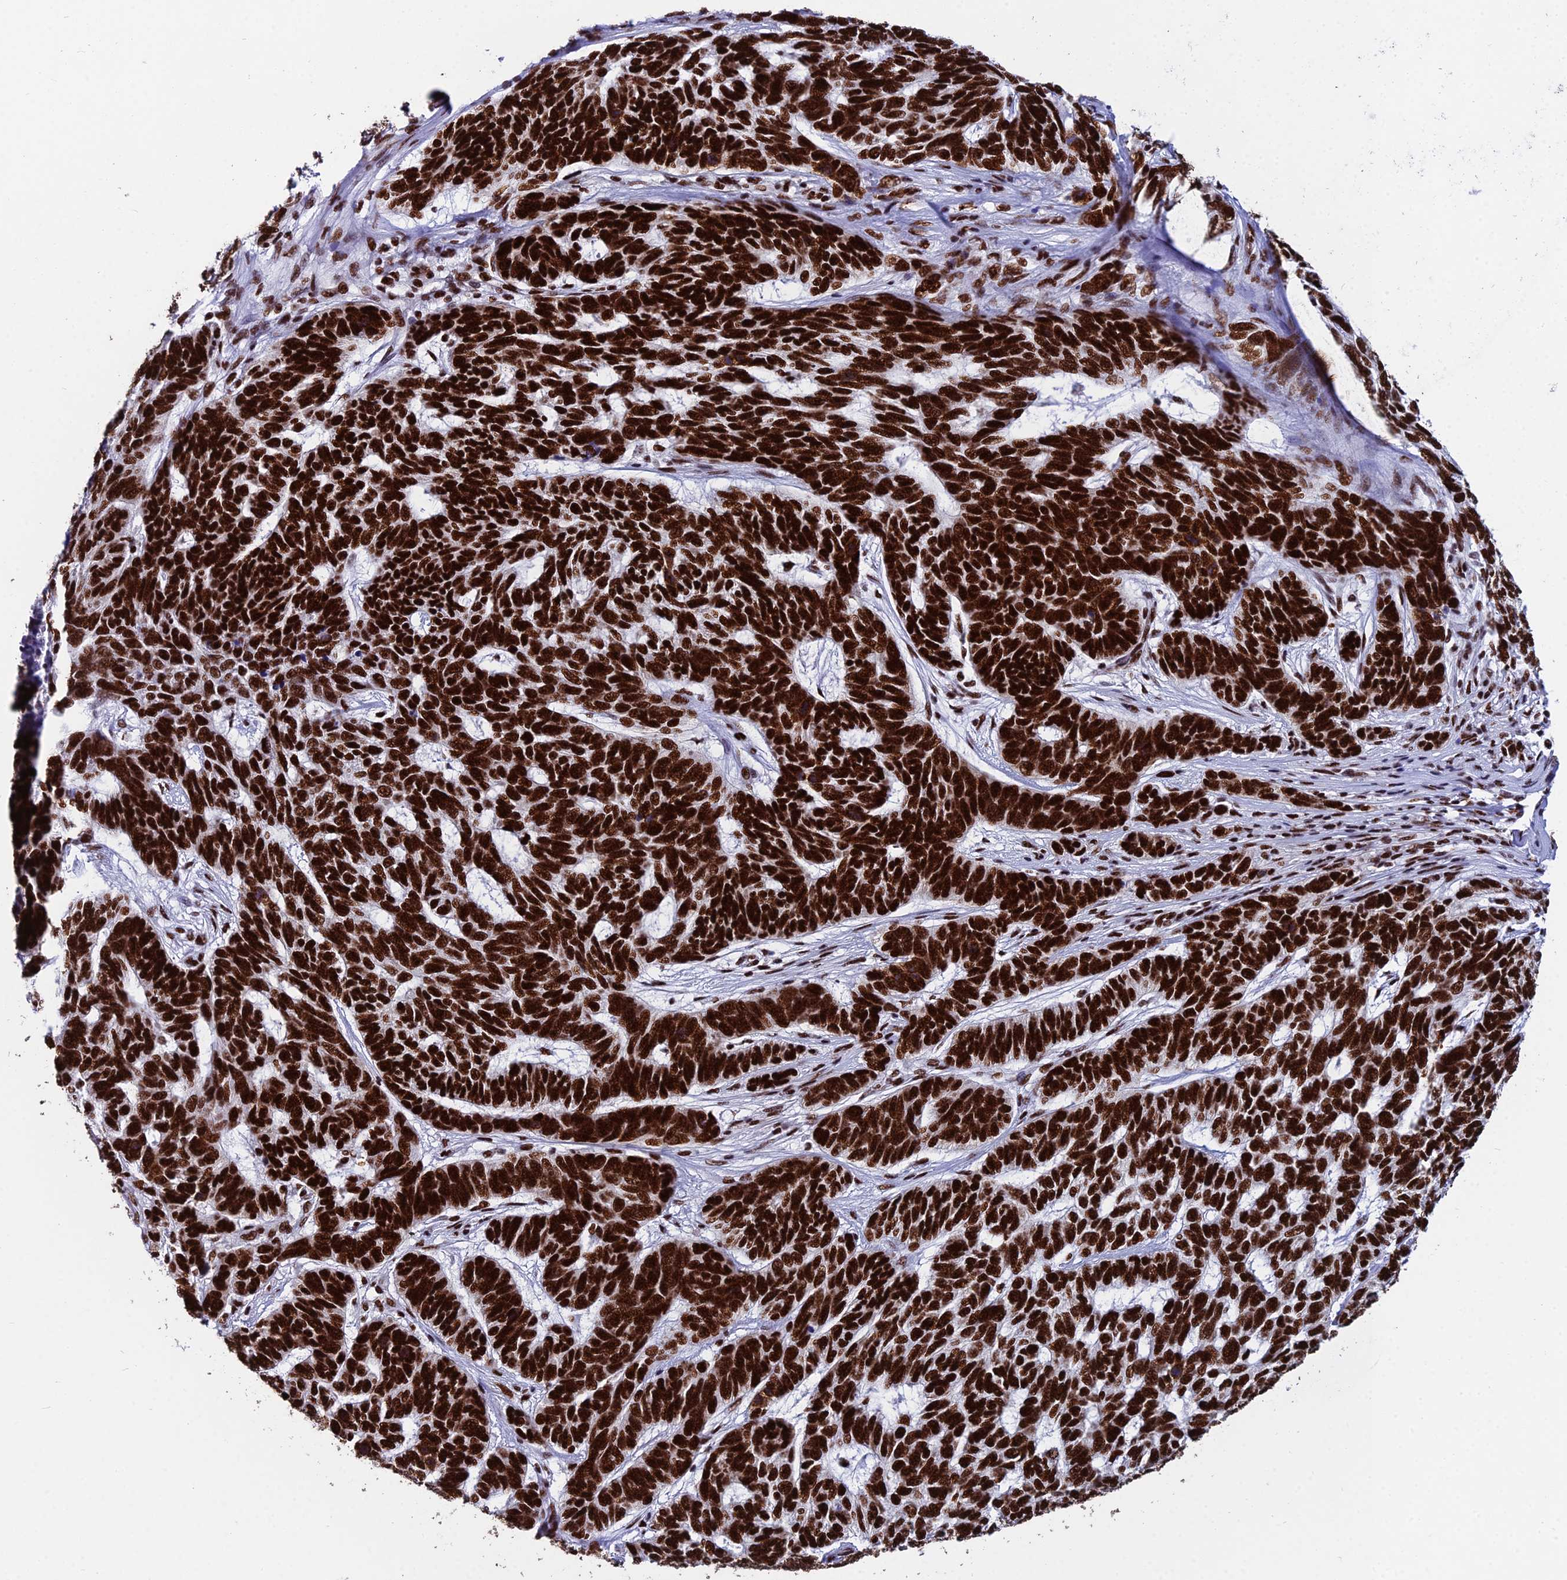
{"staining": {"intensity": "strong", "quantity": ">75%", "location": "nuclear"}, "tissue": "skin cancer", "cell_type": "Tumor cells", "image_type": "cancer", "snomed": [{"axis": "morphology", "description": "Basal cell carcinoma"}, {"axis": "topography", "description": "Skin"}], "caption": "IHC image of human basal cell carcinoma (skin) stained for a protein (brown), which demonstrates high levels of strong nuclear positivity in approximately >75% of tumor cells.", "gene": "HNRNPH1", "patient": {"sex": "female", "age": 65}}